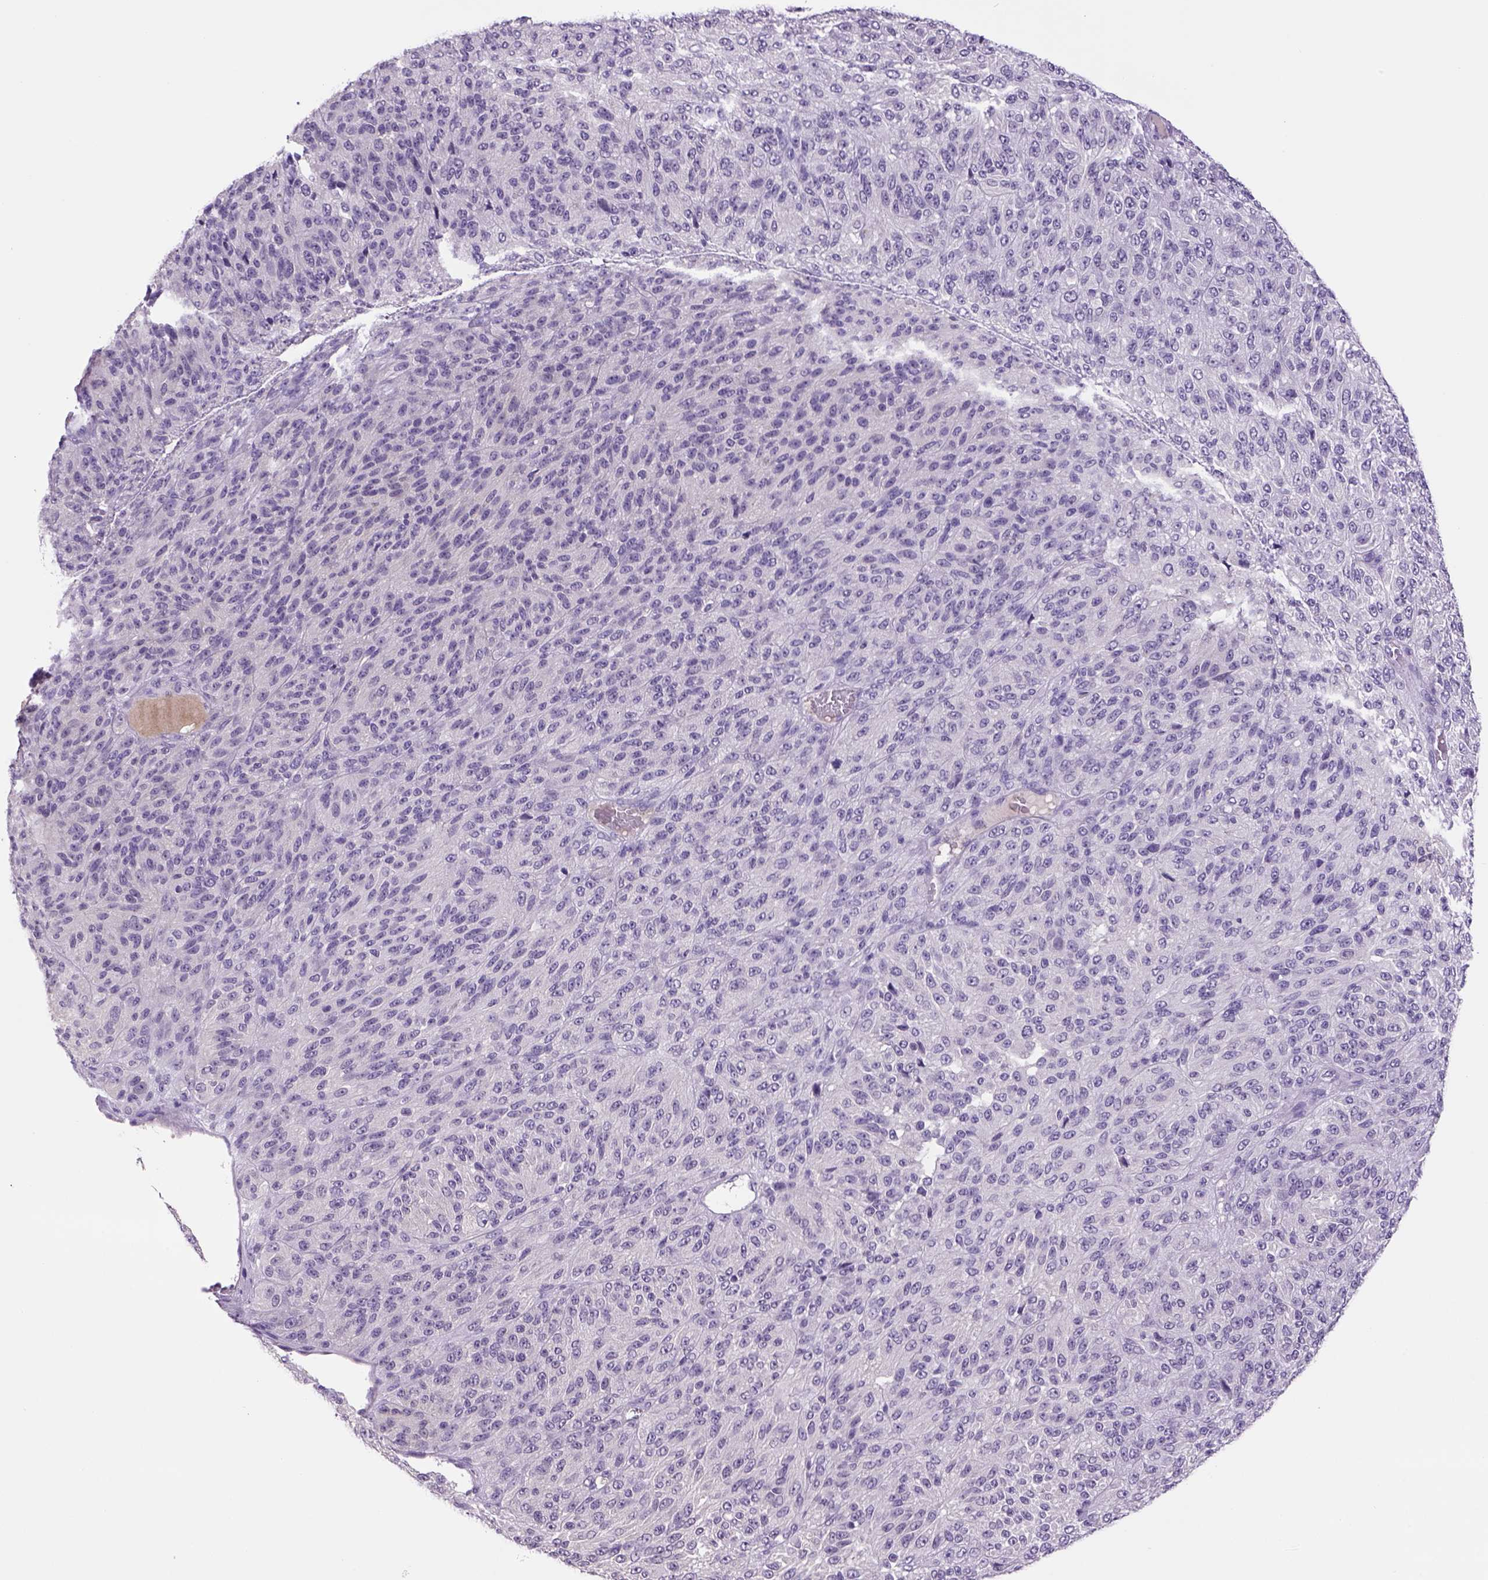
{"staining": {"intensity": "negative", "quantity": "none", "location": "none"}, "tissue": "melanoma", "cell_type": "Tumor cells", "image_type": "cancer", "snomed": [{"axis": "morphology", "description": "Malignant melanoma, Metastatic site"}, {"axis": "topography", "description": "Brain"}], "caption": "IHC of malignant melanoma (metastatic site) reveals no positivity in tumor cells.", "gene": "DBH", "patient": {"sex": "female", "age": 56}}